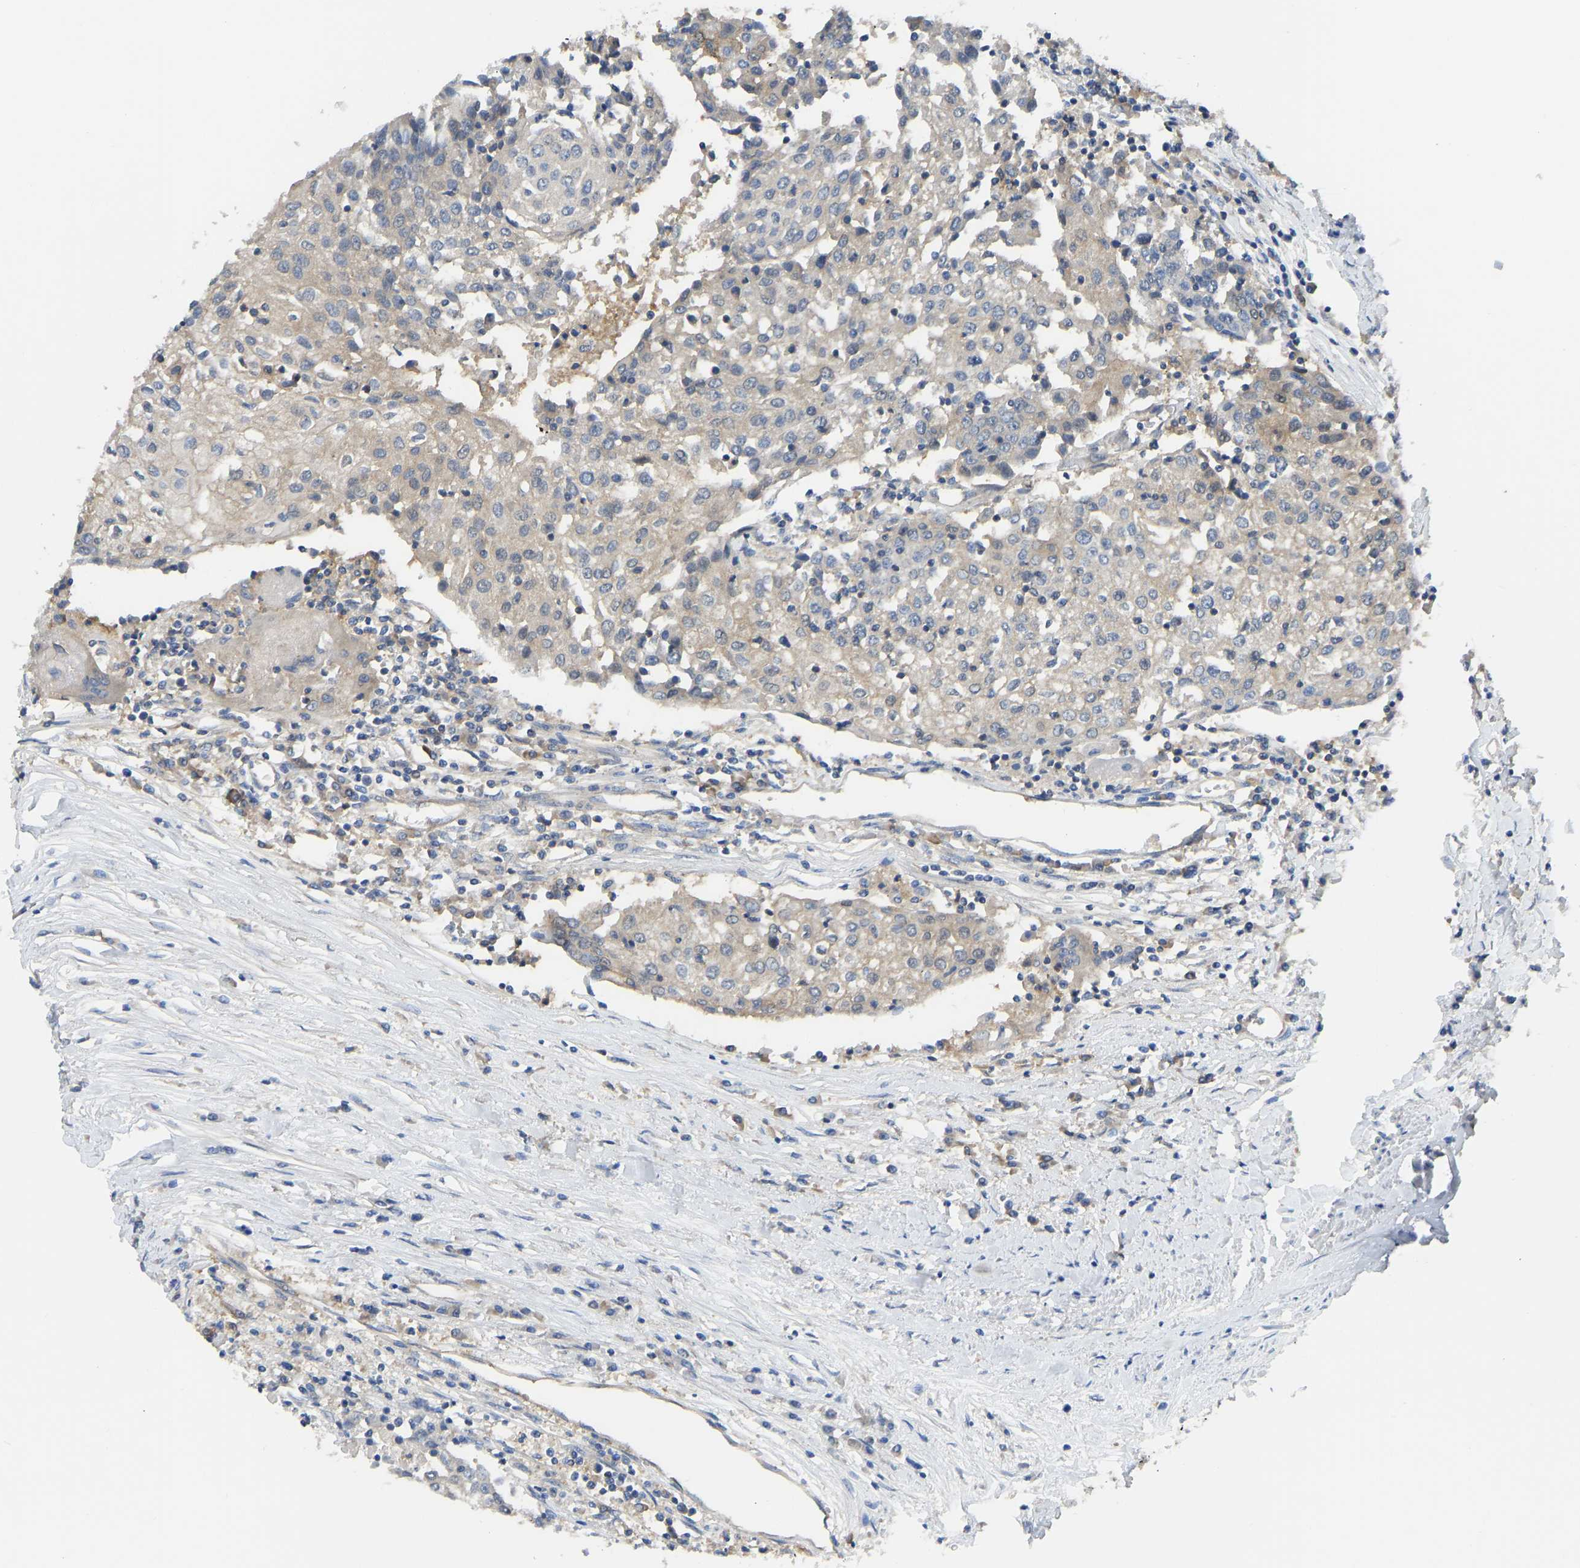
{"staining": {"intensity": "weak", "quantity": "<25%", "location": "cytoplasmic/membranous"}, "tissue": "urothelial cancer", "cell_type": "Tumor cells", "image_type": "cancer", "snomed": [{"axis": "morphology", "description": "Urothelial carcinoma, High grade"}, {"axis": "topography", "description": "Urinary bladder"}], "caption": "High magnification brightfield microscopy of urothelial carcinoma (high-grade) stained with DAB (3,3'-diaminobenzidine) (brown) and counterstained with hematoxylin (blue): tumor cells show no significant staining. Nuclei are stained in blue.", "gene": "PPP3CA", "patient": {"sex": "female", "age": 85}}